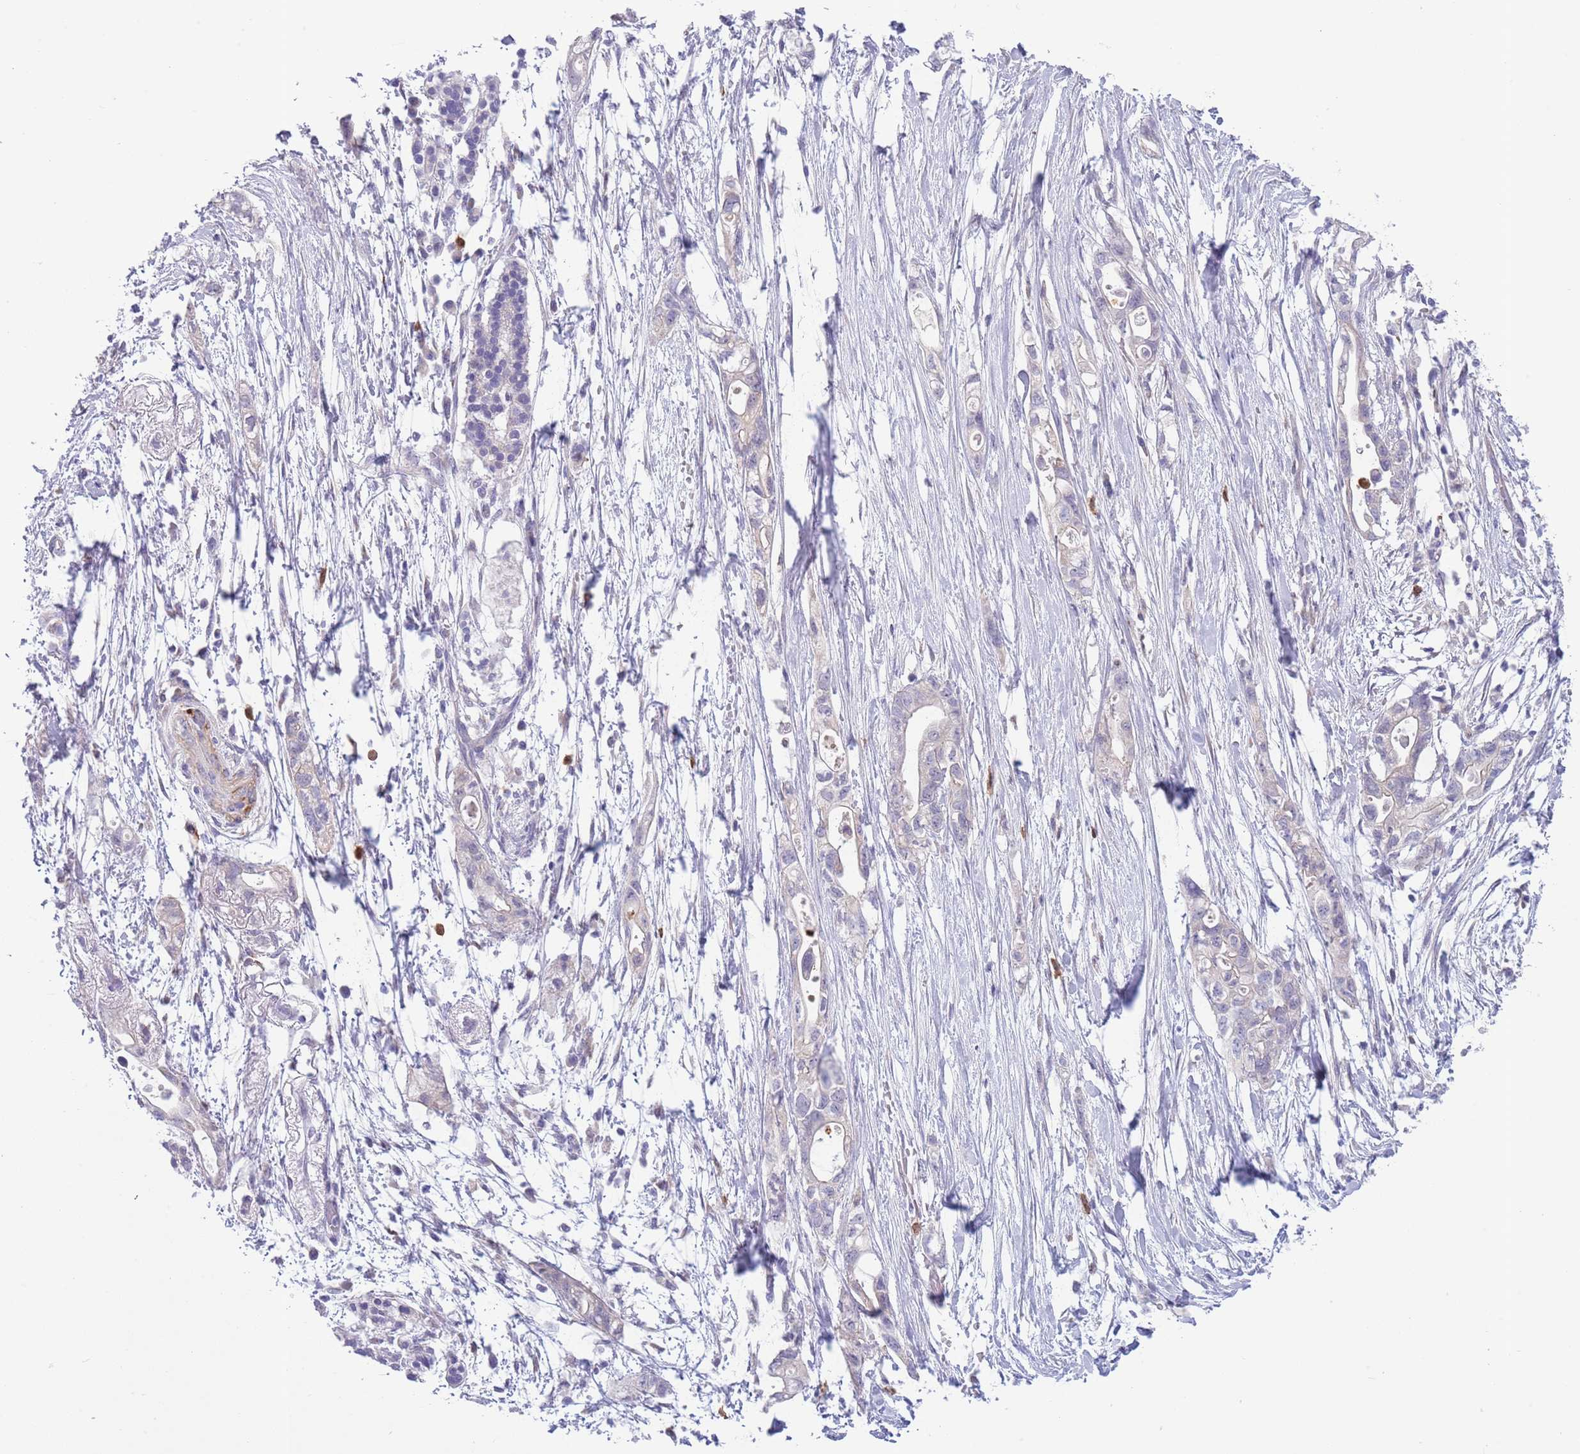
{"staining": {"intensity": "negative", "quantity": "none", "location": "none"}, "tissue": "pancreatic cancer", "cell_type": "Tumor cells", "image_type": "cancer", "snomed": [{"axis": "morphology", "description": "Adenocarcinoma, NOS"}, {"axis": "topography", "description": "Pancreas"}], "caption": "Immunohistochemistry (IHC) of human pancreatic cancer reveals no staining in tumor cells.", "gene": "ZFP2", "patient": {"sex": "female", "age": 72}}